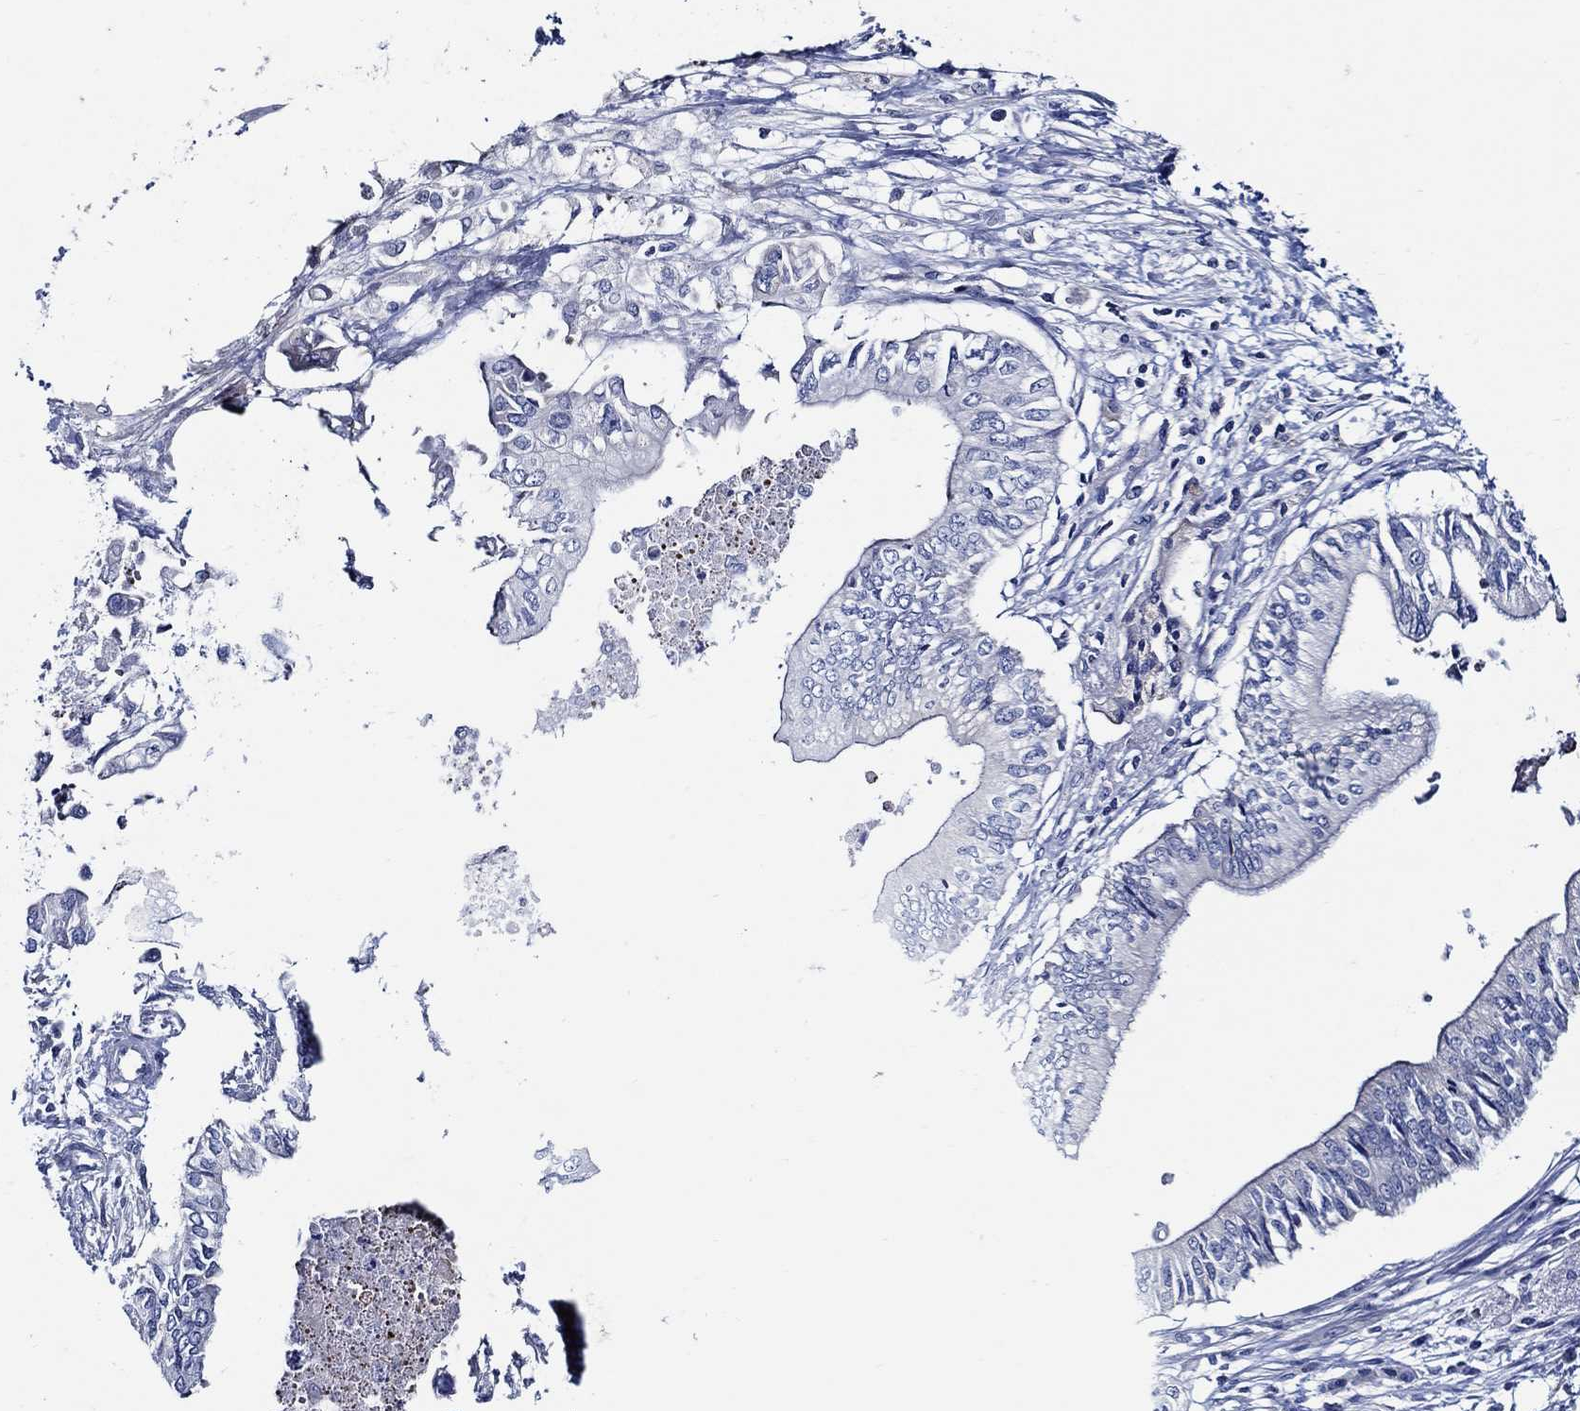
{"staining": {"intensity": "negative", "quantity": "none", "location": "none"}, "tissue": "pancreatic cancer", "cell_type": "Tumor cells", "image_type": "cancer", "snomed": [{"axis": "morphology", "description": "Adenocarcinoma, NOS"}, {"axis": "topography", "description": "Pancreas"}], "caption": "DAB immunohistochemical staining of human pancreatic cancer (adenocarcinoma) demonstrates no significant staining in tumor cells.", "gene": "SKOR1", "patient": {"sex": "female", "age": 61}}